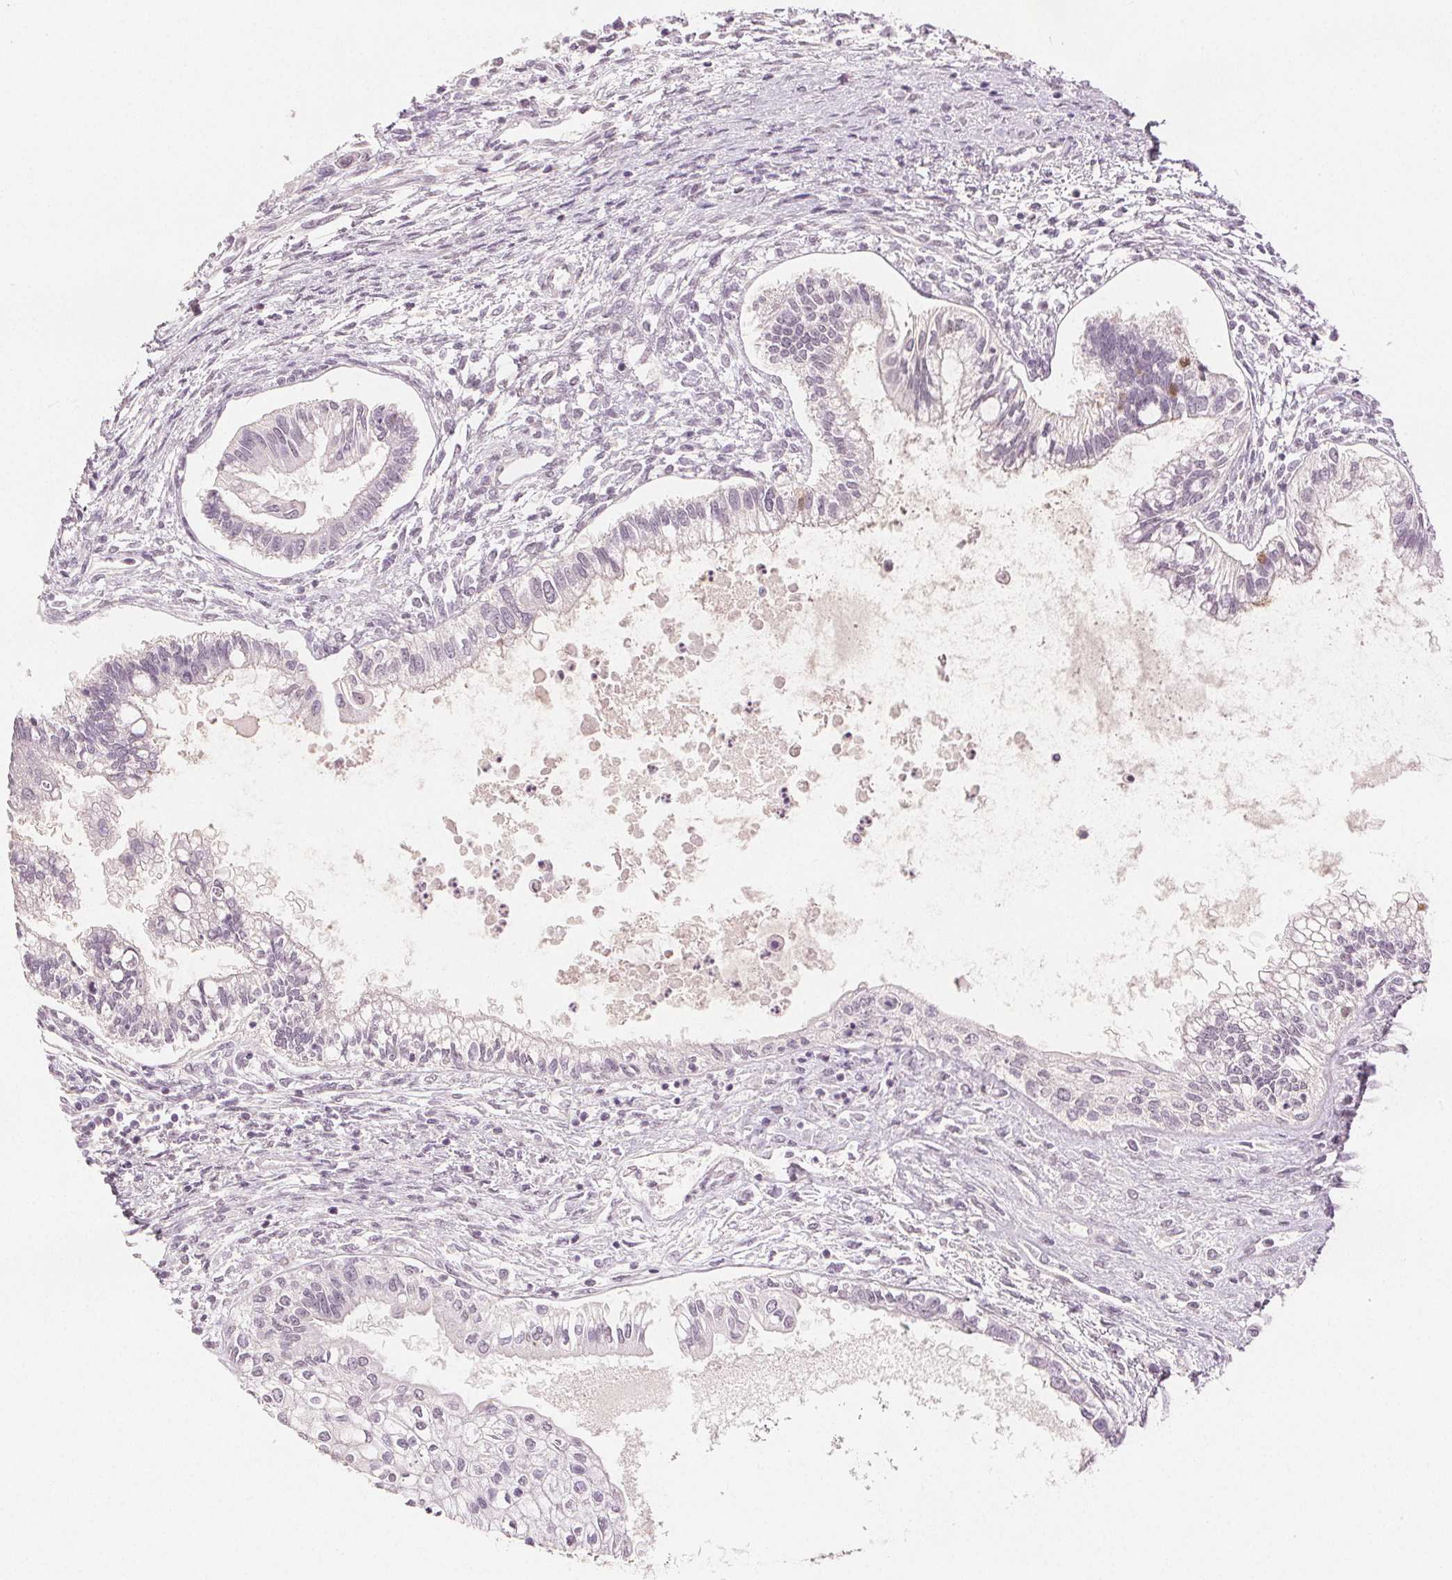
{"staining": {"intensity": "moderate", "quantity": "<25%", "location": "cytoplasmic/membranous"}, "tissue": "testis cancer", "cell_type": "Tumor cells", "image_type": "cancer", "snomed": [{"axis": "morphology", "description": "Carcinoma, Embryonal, NOS"}, {"axis": "topography", "description": "Testis"}], "caption": "This is an image of immunohistochemistry staining of testis cancer (embryonal carcinoma), which shows moderate expression in the cytoplasmic/membranous of tumor cells.", "gene": "SCGN", "patient": {"sex": "male", "age": 37}}